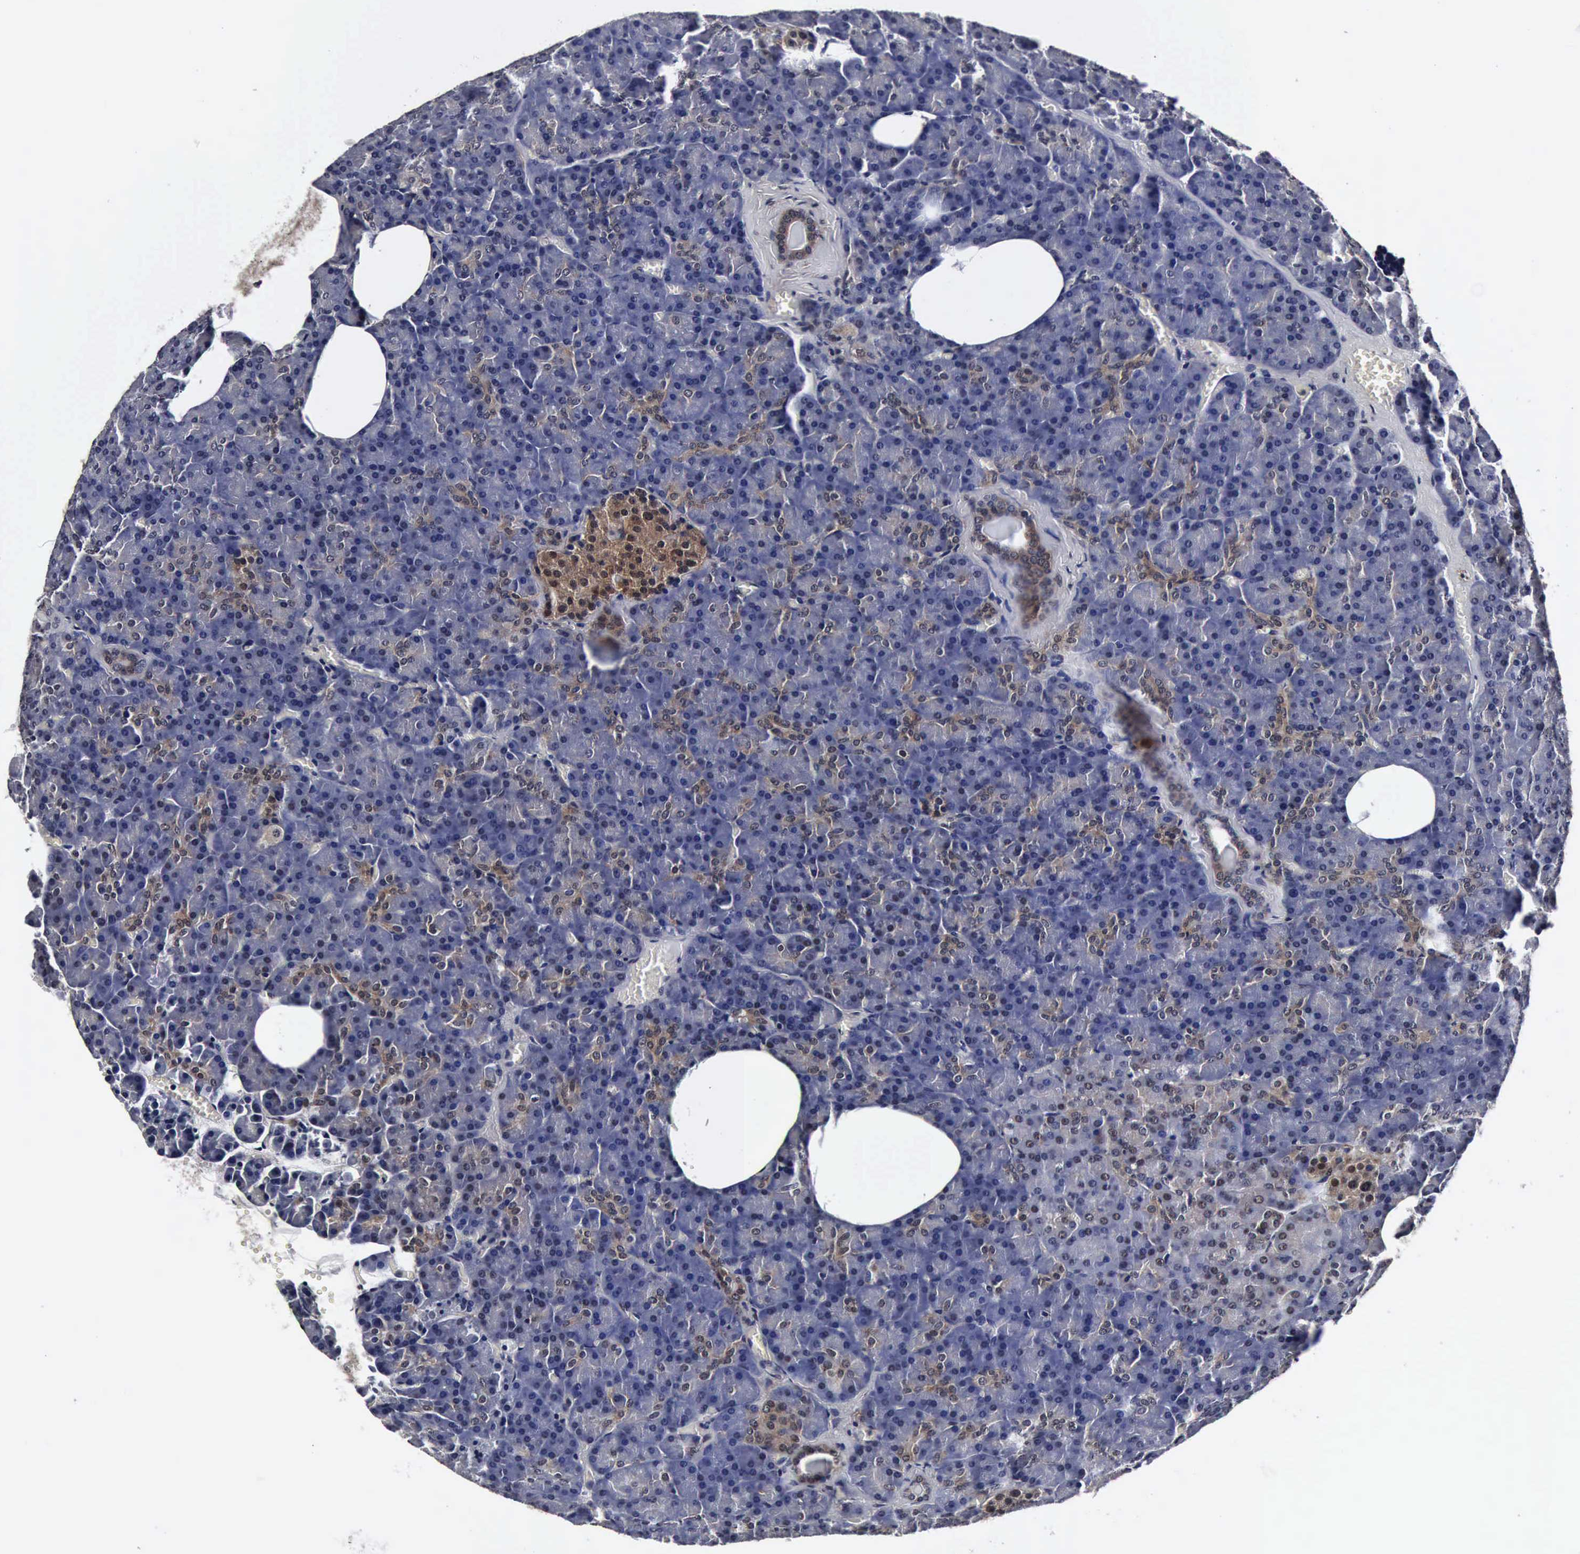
{"staining": {"intensity": "weak", "quantity": "<25%", "location": "cytoplasmic/membranous"}, "tissue": "pancreas", "cell_type": "Exocrine glandular cells", "image_type": "normal", "snomed": [{"axis": "morphology", "description": "Normal tissue, NOS"}, {"axis": "topography", "description": "Pancreas"}], "caption": "IHC micrograph of unremarkable human pancreas stained for a protein (brown), which displays no expression in exocrine glandular cells. The staining is performed using DAB brown chromogen with nuclei counter-stained in using hematoxylin.", "gene": "UBC", "patient": {"sex": "female", "age": 35}}